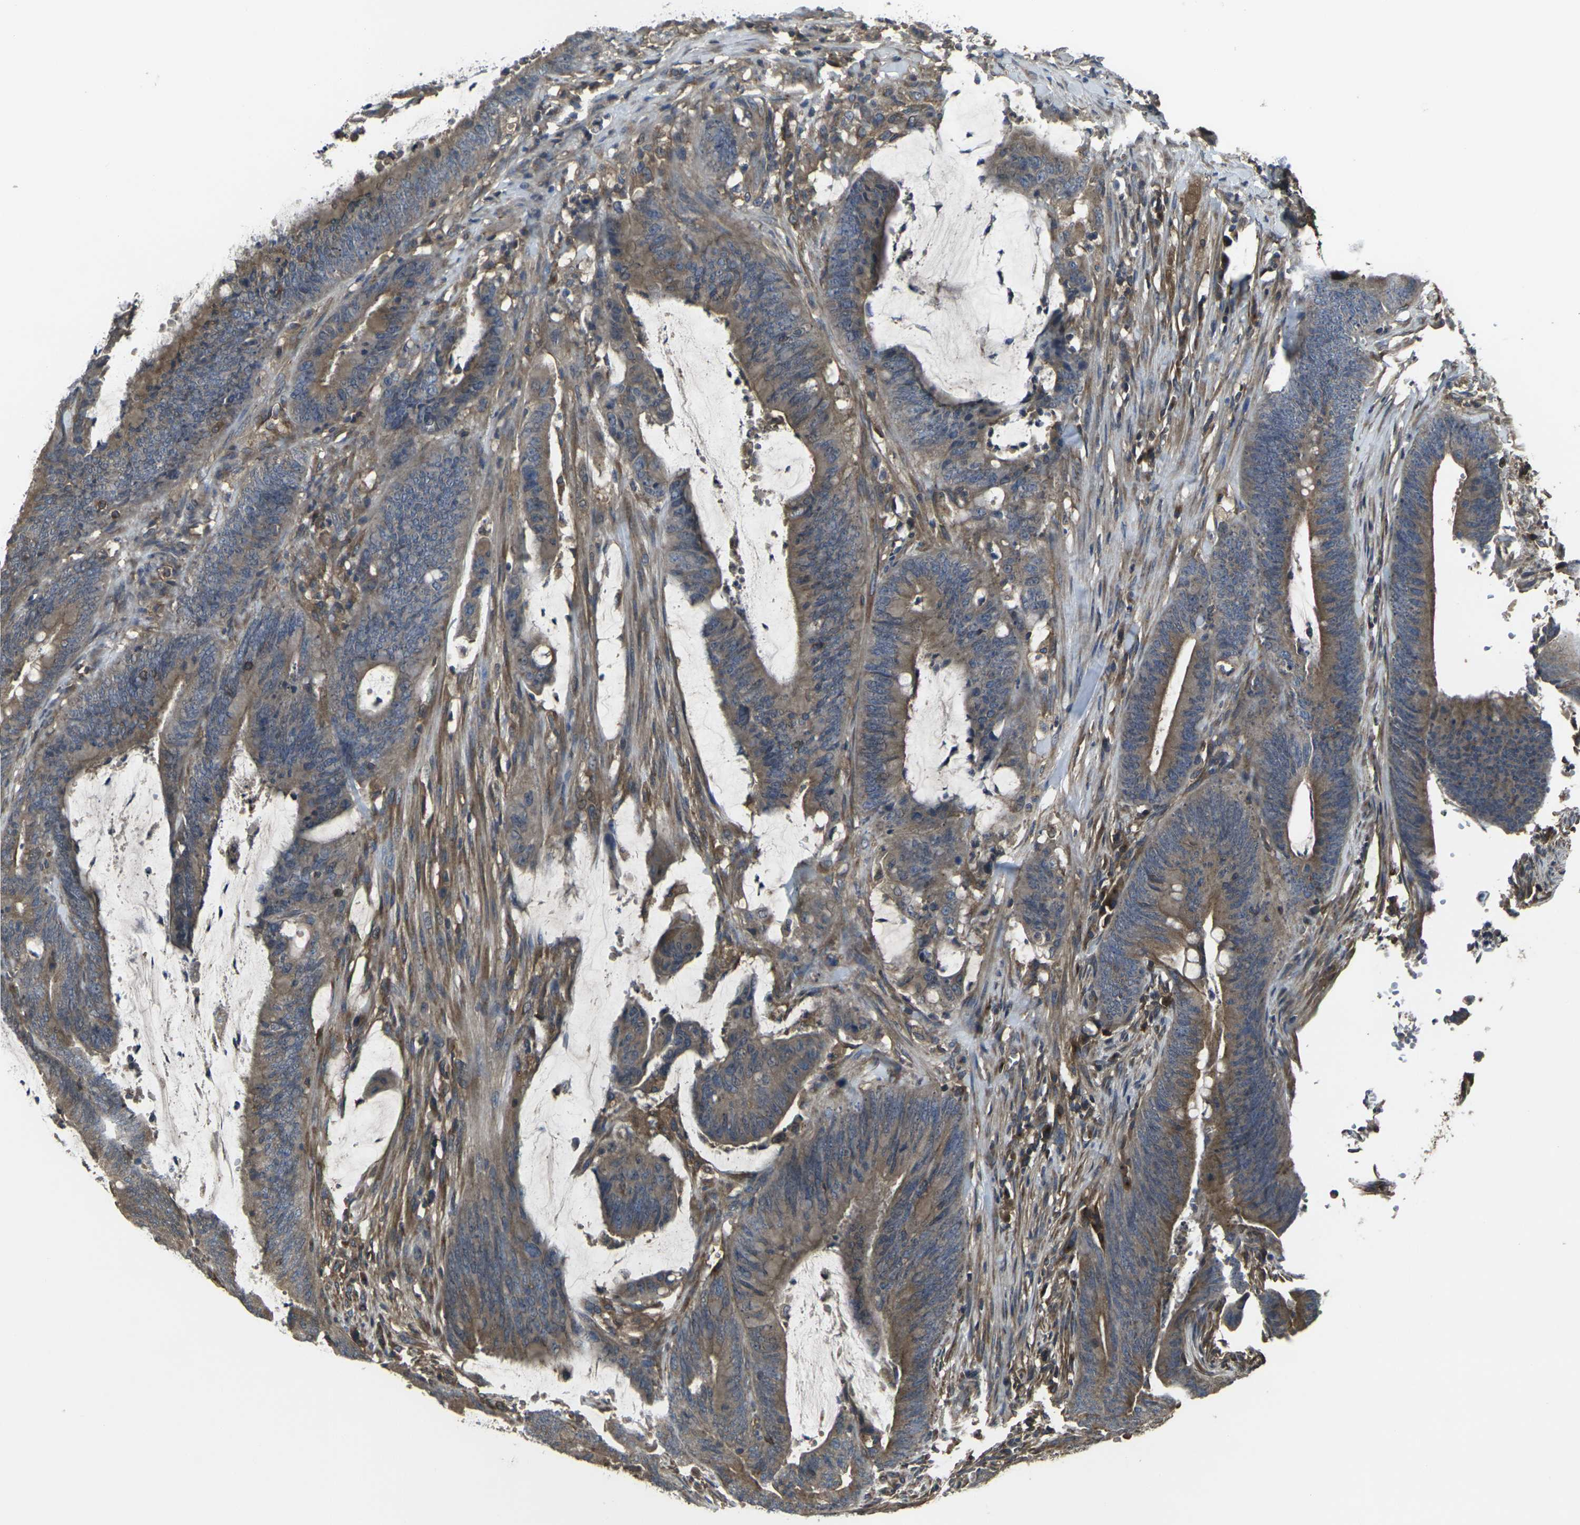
{"staining": {"intensity": "weak", "quantity": ">75%", "location": "cytoplasmic/membranous"}, "tissue": "colorectal cancer", "cell_type": "Tumor cells", "image_type": "cancer", "snomed": [{"axis": "morphology", "description": "Adenocarcinoma, NOS"}, {"axis": "topography", "description": "Rectum"}], "caption": "Colorectal cancer (adenocarcinoma) stained for a protein reveals weak cytoplasmic/membranous positivity in tumor cells.", "gene": "PRKACB", "patient": {"sex": "female", "age": 66}}